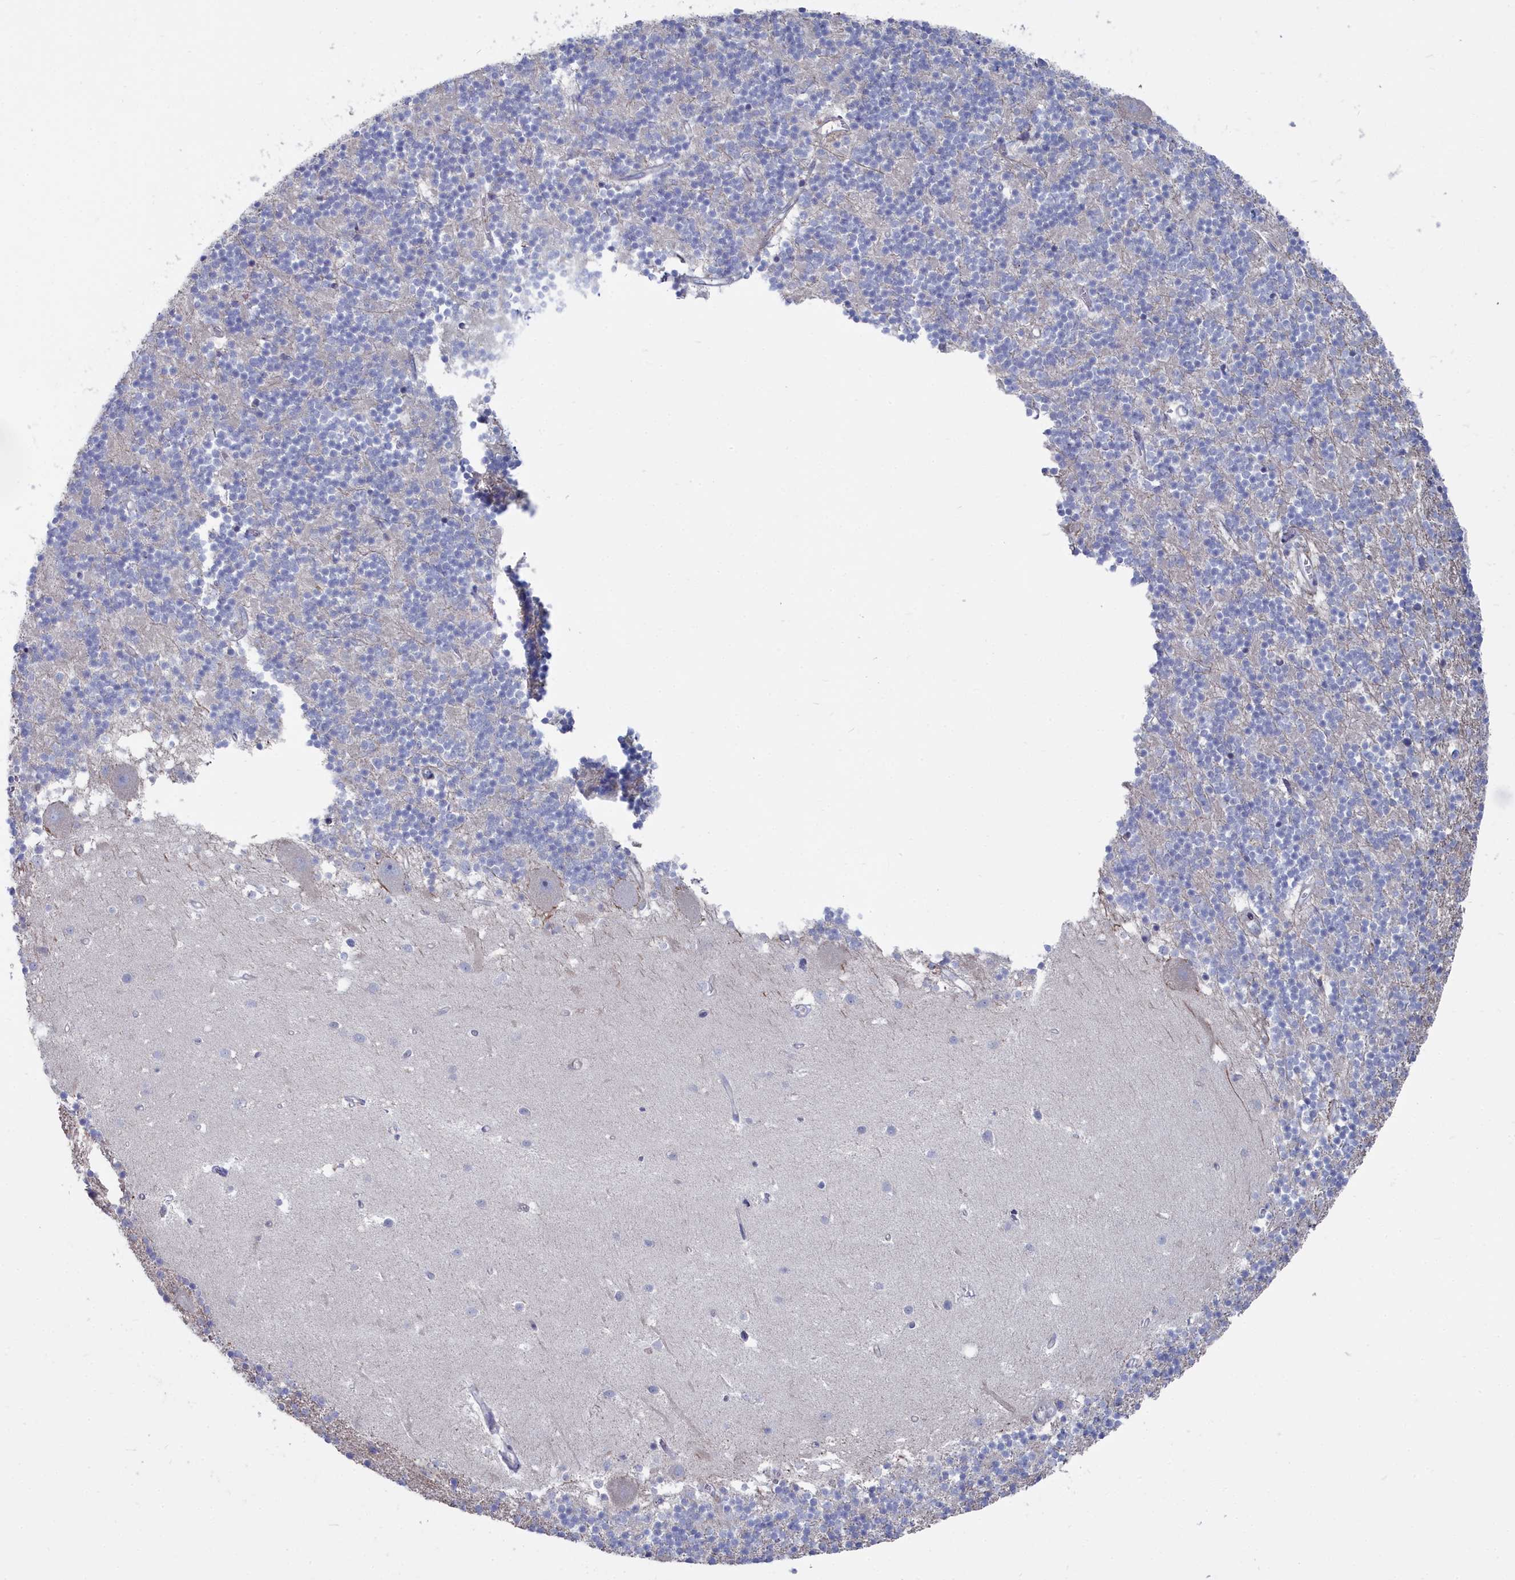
{"staining": {"intensity": "negative", "quantity": "none", "location": "none"}, "tissue": "cerebellum", "cell_type": "Cells in granular layer", "image_type": "normal", "snomed": [{"axis": "morphology", "description": "Normal tissue, NOS"}, {"axis": "topography", "description": "Cerebellum"}], "caption": "The IHC photomicrograph has no significant expression in cells in granular layer of cerebellum.", "gene": "SHISAL2A", "patient": {"sex": "male", "age": 54}}